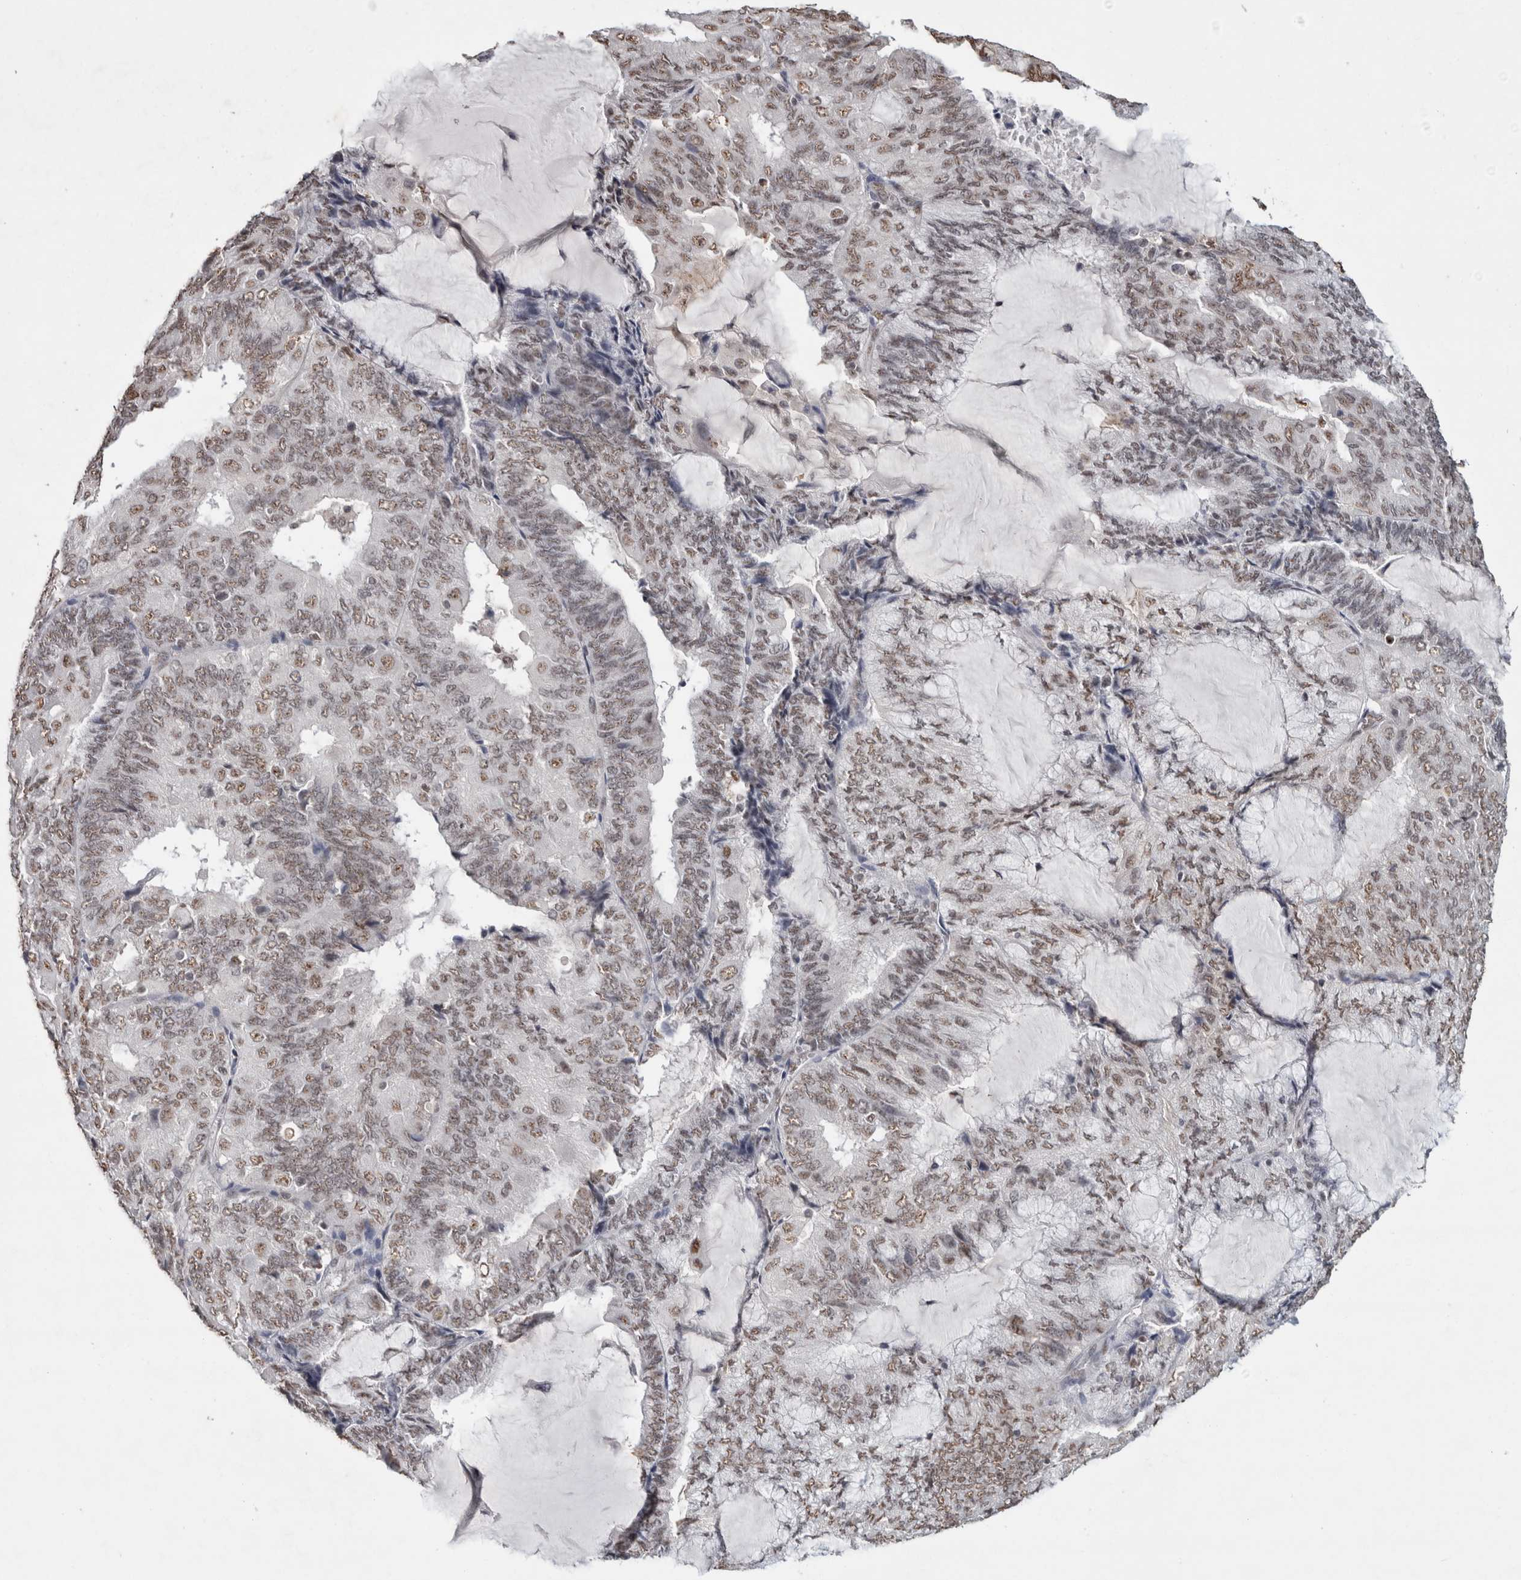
{"staining": {"intensity": "weak", "quantity": ">75%", "location": "nuclear"}, "tissue": "endometrial cancer", "cell_type": "Tumor cells", "image_type": "cancer", "snomed": [{"axis": "morphology", "description": "Adenocarcinoma, NOS"}, {"axis": "topography", "description": "Endometrium"}], "caption": "Endometrial adenocarcinoma stained with a brown dye shows weak nuclear positive staining in approximately >75% of tumor cells.", "gene": "RPS6KA2", "patient": {"sex": "female", "age": 81}}